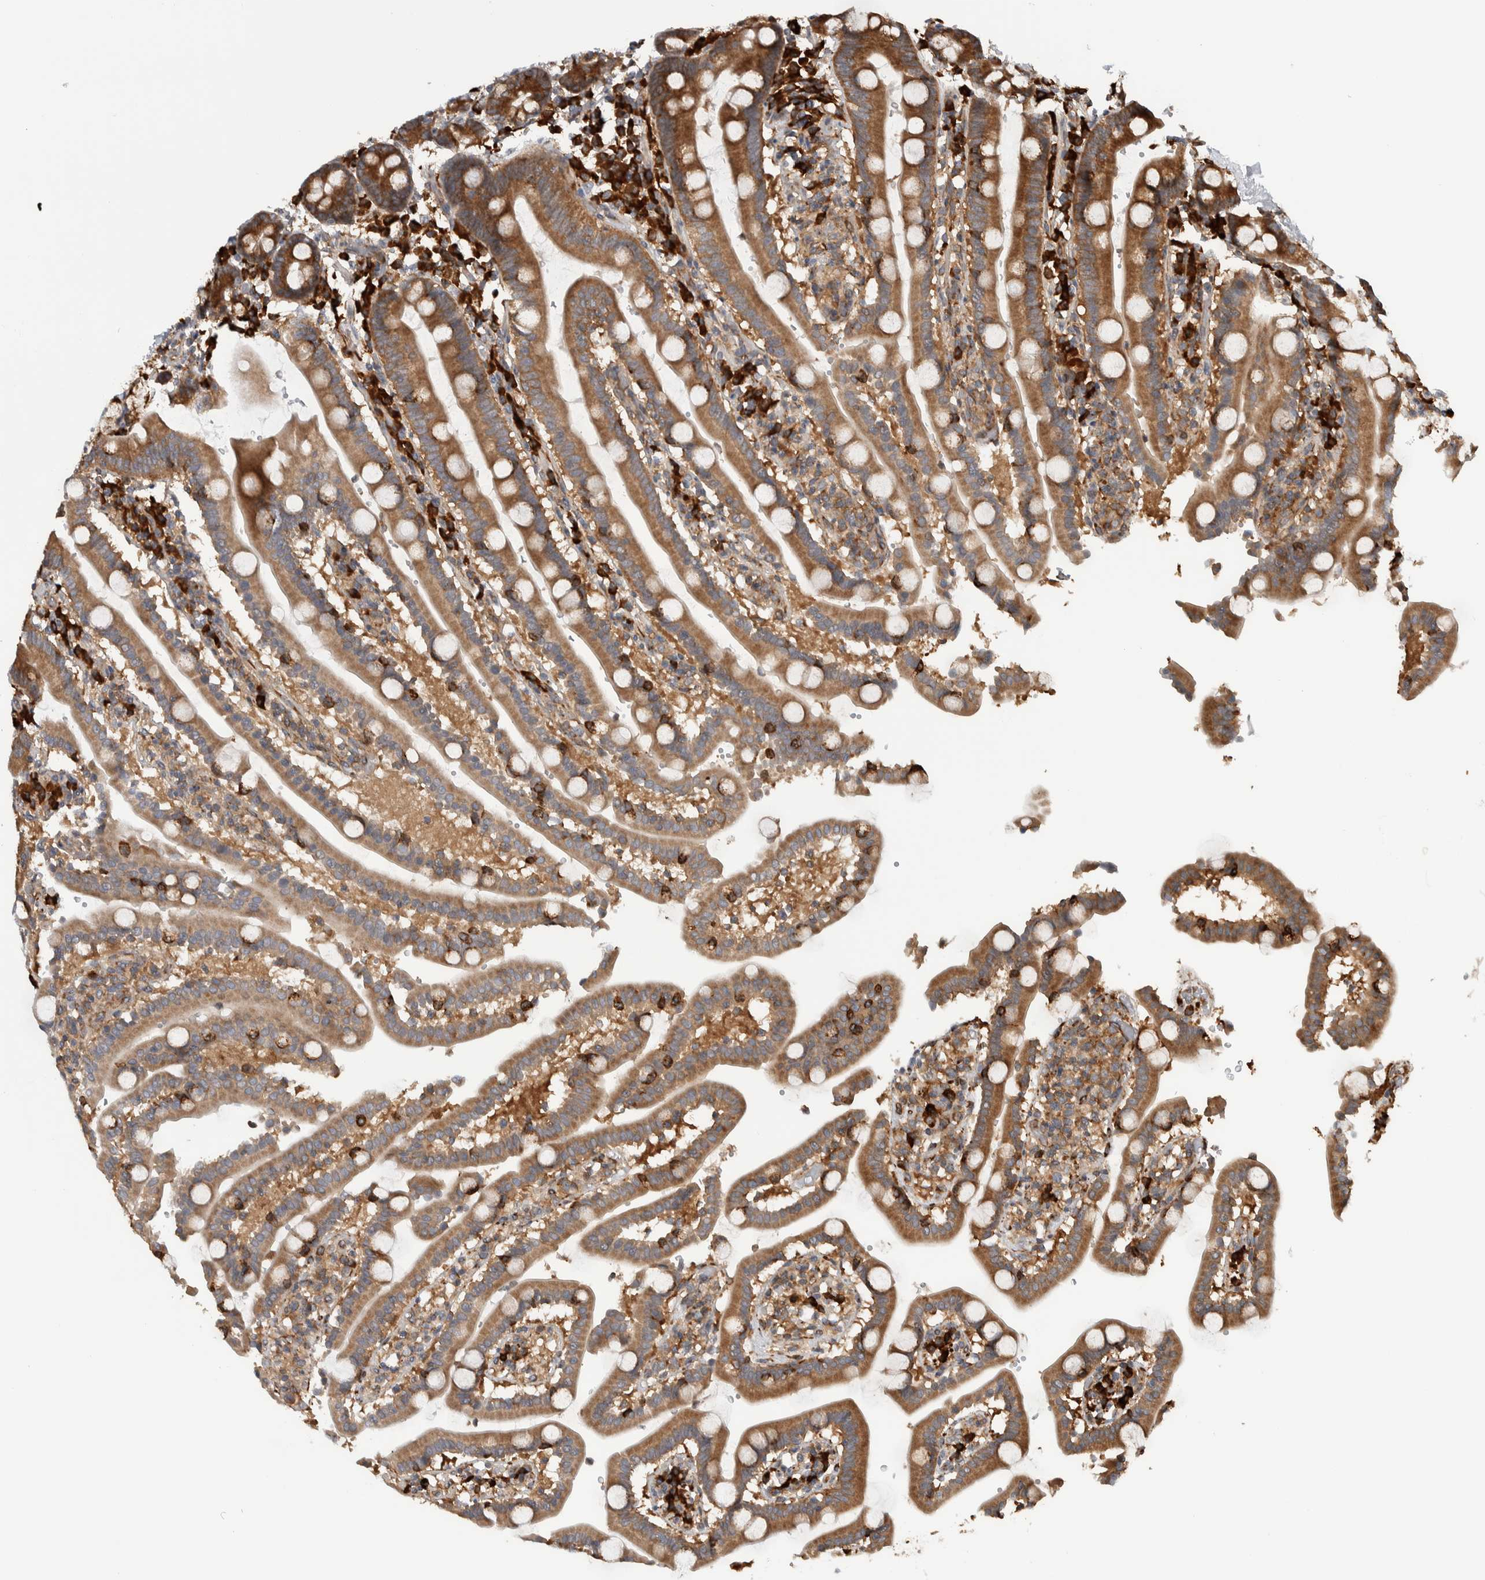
{"staining": {"intensity": "moderate", "quantity": ">75%", "location": "cytoplasmic/membranous"}, "tissue": "duodenum", "cell_type": "Glandular cells", "image_type": "normal", "snomed": [{"axis": "morphology", "description": "Normal tissue, NOS"}, {"axis": "topography", "description": "Small intestine, NOS"}], "caption": "A high-resolution histopathology image shows immunohistochemistry staining of benign duodenum, which displays moderate cytoplasmic/membranous expression in approximately >75% of glandular cells.", "gene": "EIF3H", "patient": {"sex": "female", "age": 71}}